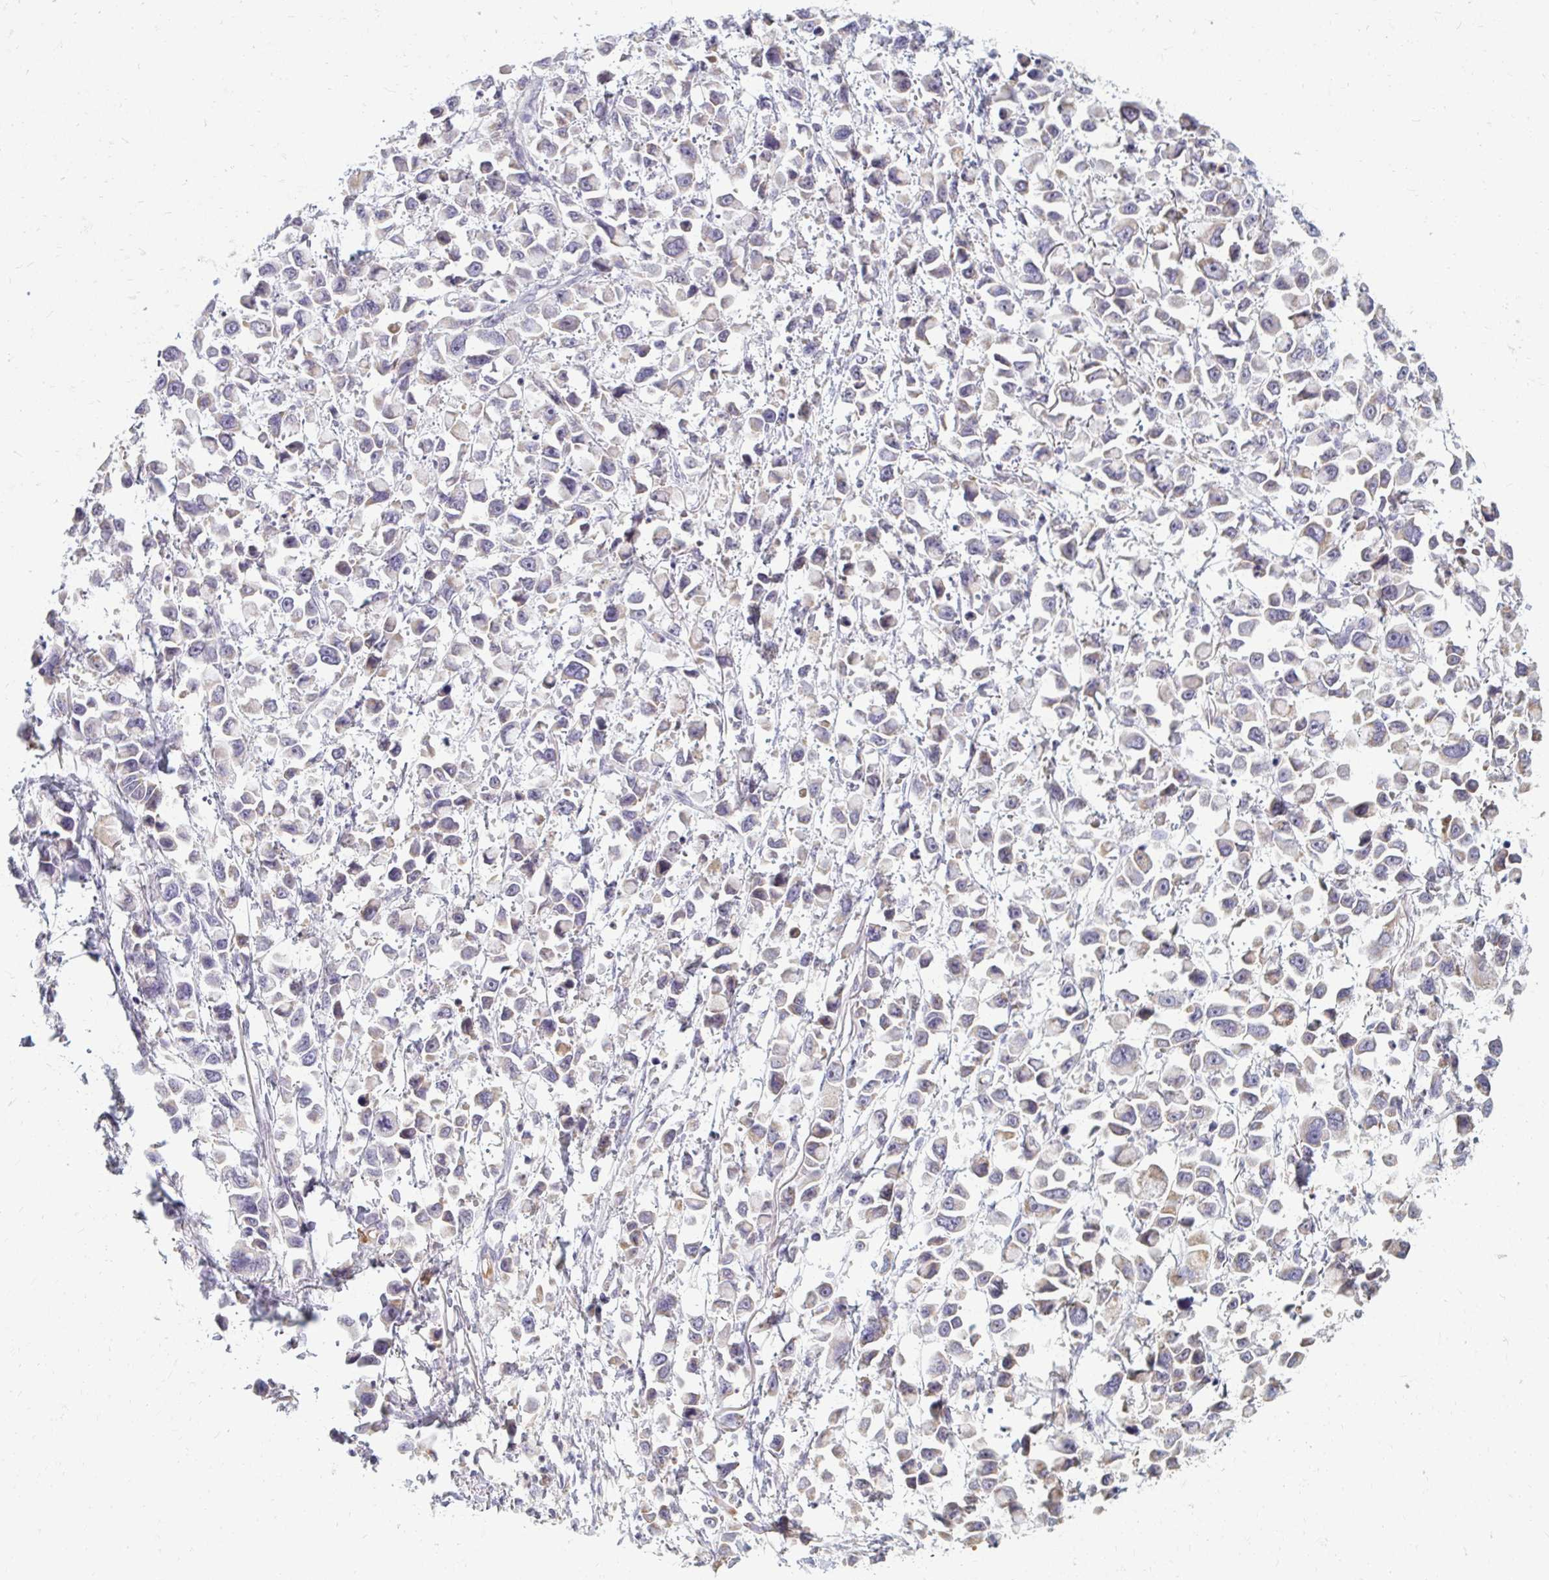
{"staining": {"intensity": "negative", "quantity": "none", "location": "none"}, "tissue": "stomach cancer", "cell_type": "Tumor cells", "image_type": "cancer", "snomed": [{"axis": "morphology", "description": "Adenocarcinoma, NOS"}, {"axis": "topography", "description": "Stomach"}], "caption": "Immunohistochemical staining of human stomach adenocarcinoma shows no significant expression in tumor cells. Brightfield microscopy of immunohistochemistry stained with DAB (brown) and hematoxylin (blue), captured at high magnification.", "gene": "RAB33A", "patient": {"sex": "female", "age": 81}}